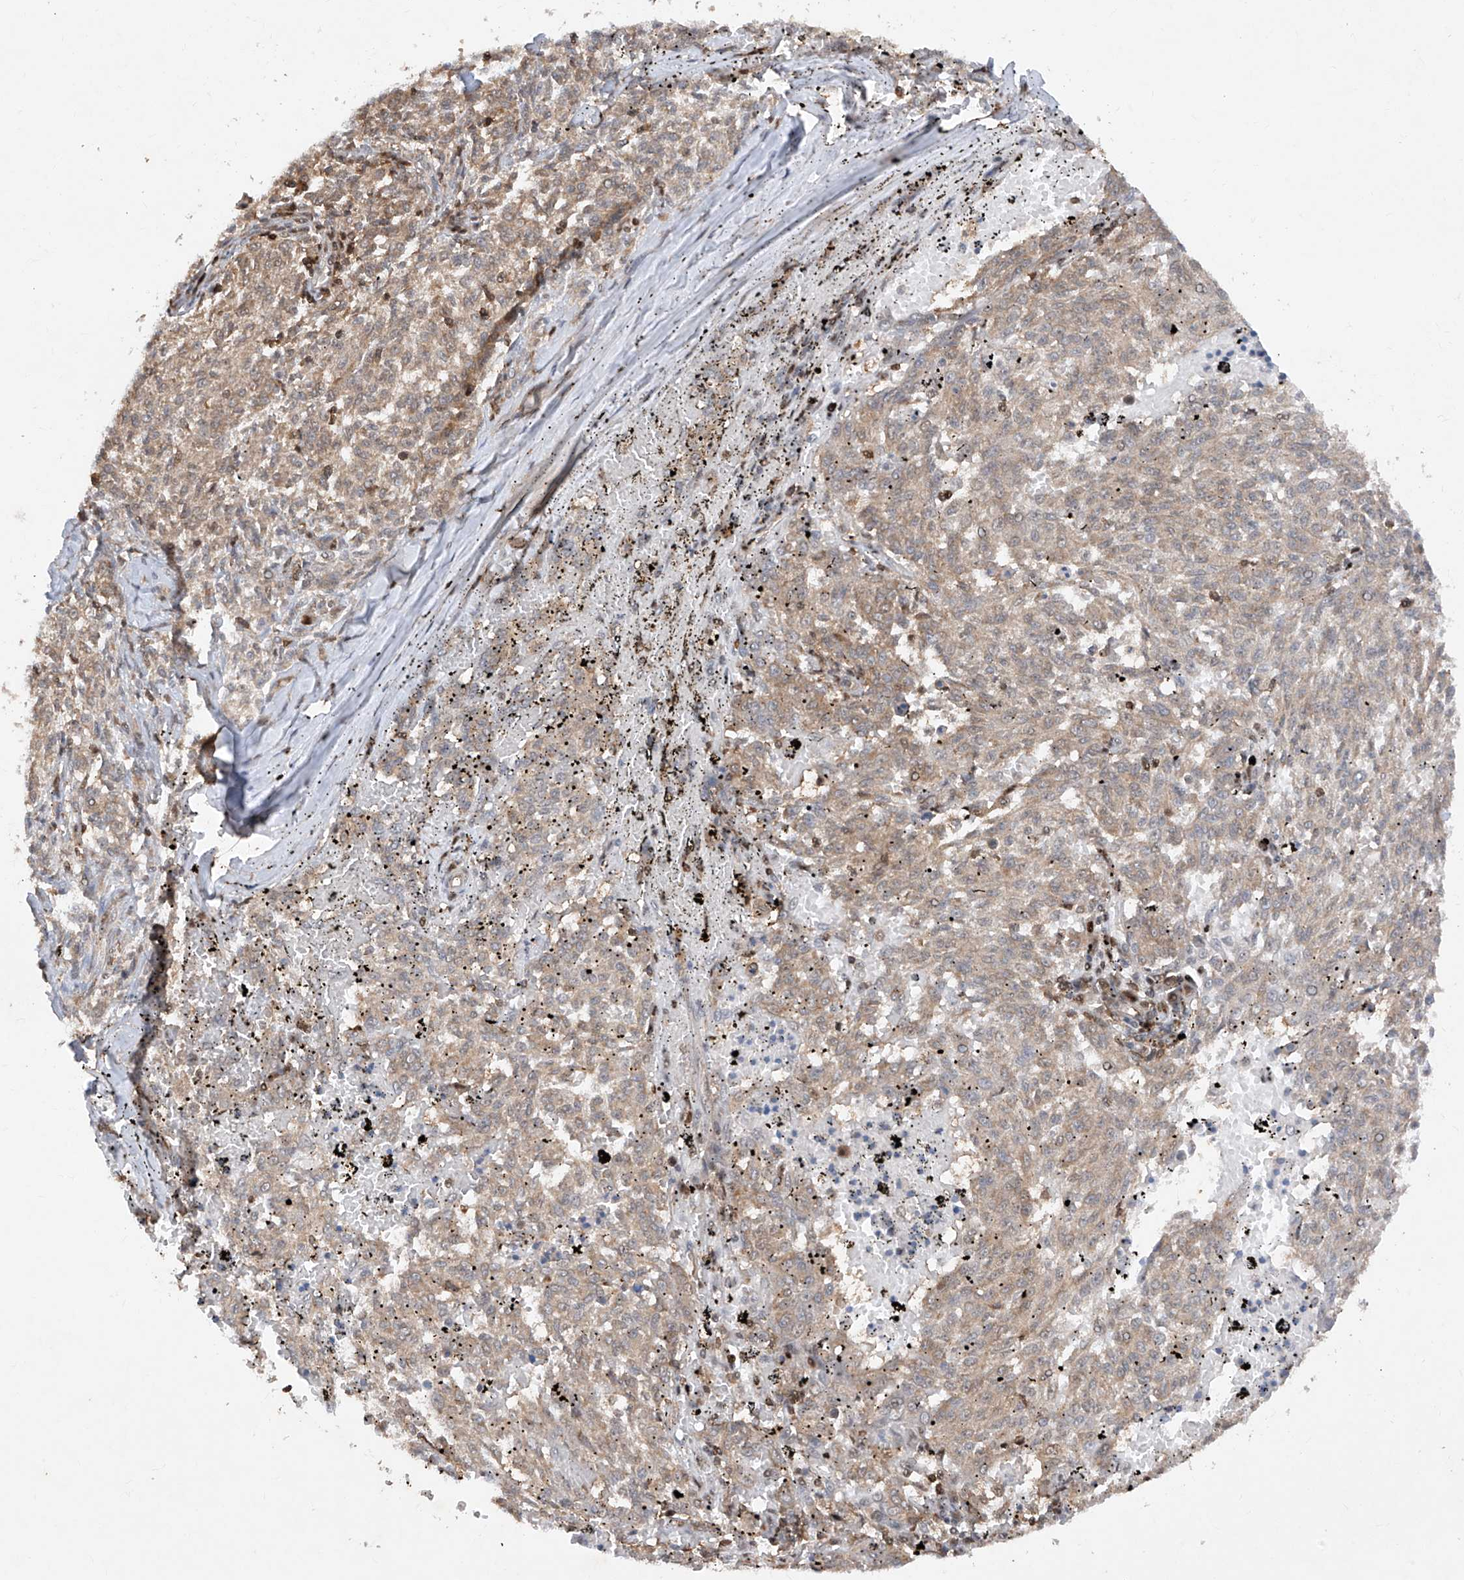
{"staining": {"intensity": "weak", "quantity": ">75%", "location": "cytoplasmic/membranous"}, "tissue": "melanoma", "cell_type": "Tumor cells", "image_type": "cancer", "snomed": [{"axis": "morphology", "description": "Malignant melanoma, NOS"}, {"axis": "topography", "description": "Skin"}], "caption": "Immunohistochemical staining of melanoma reveals weak cytoplasmic/membranous protein expression in about >75% of tumor cells.", "gene": "ZNF358", "patient": {"sex": "female", "age": 72}}